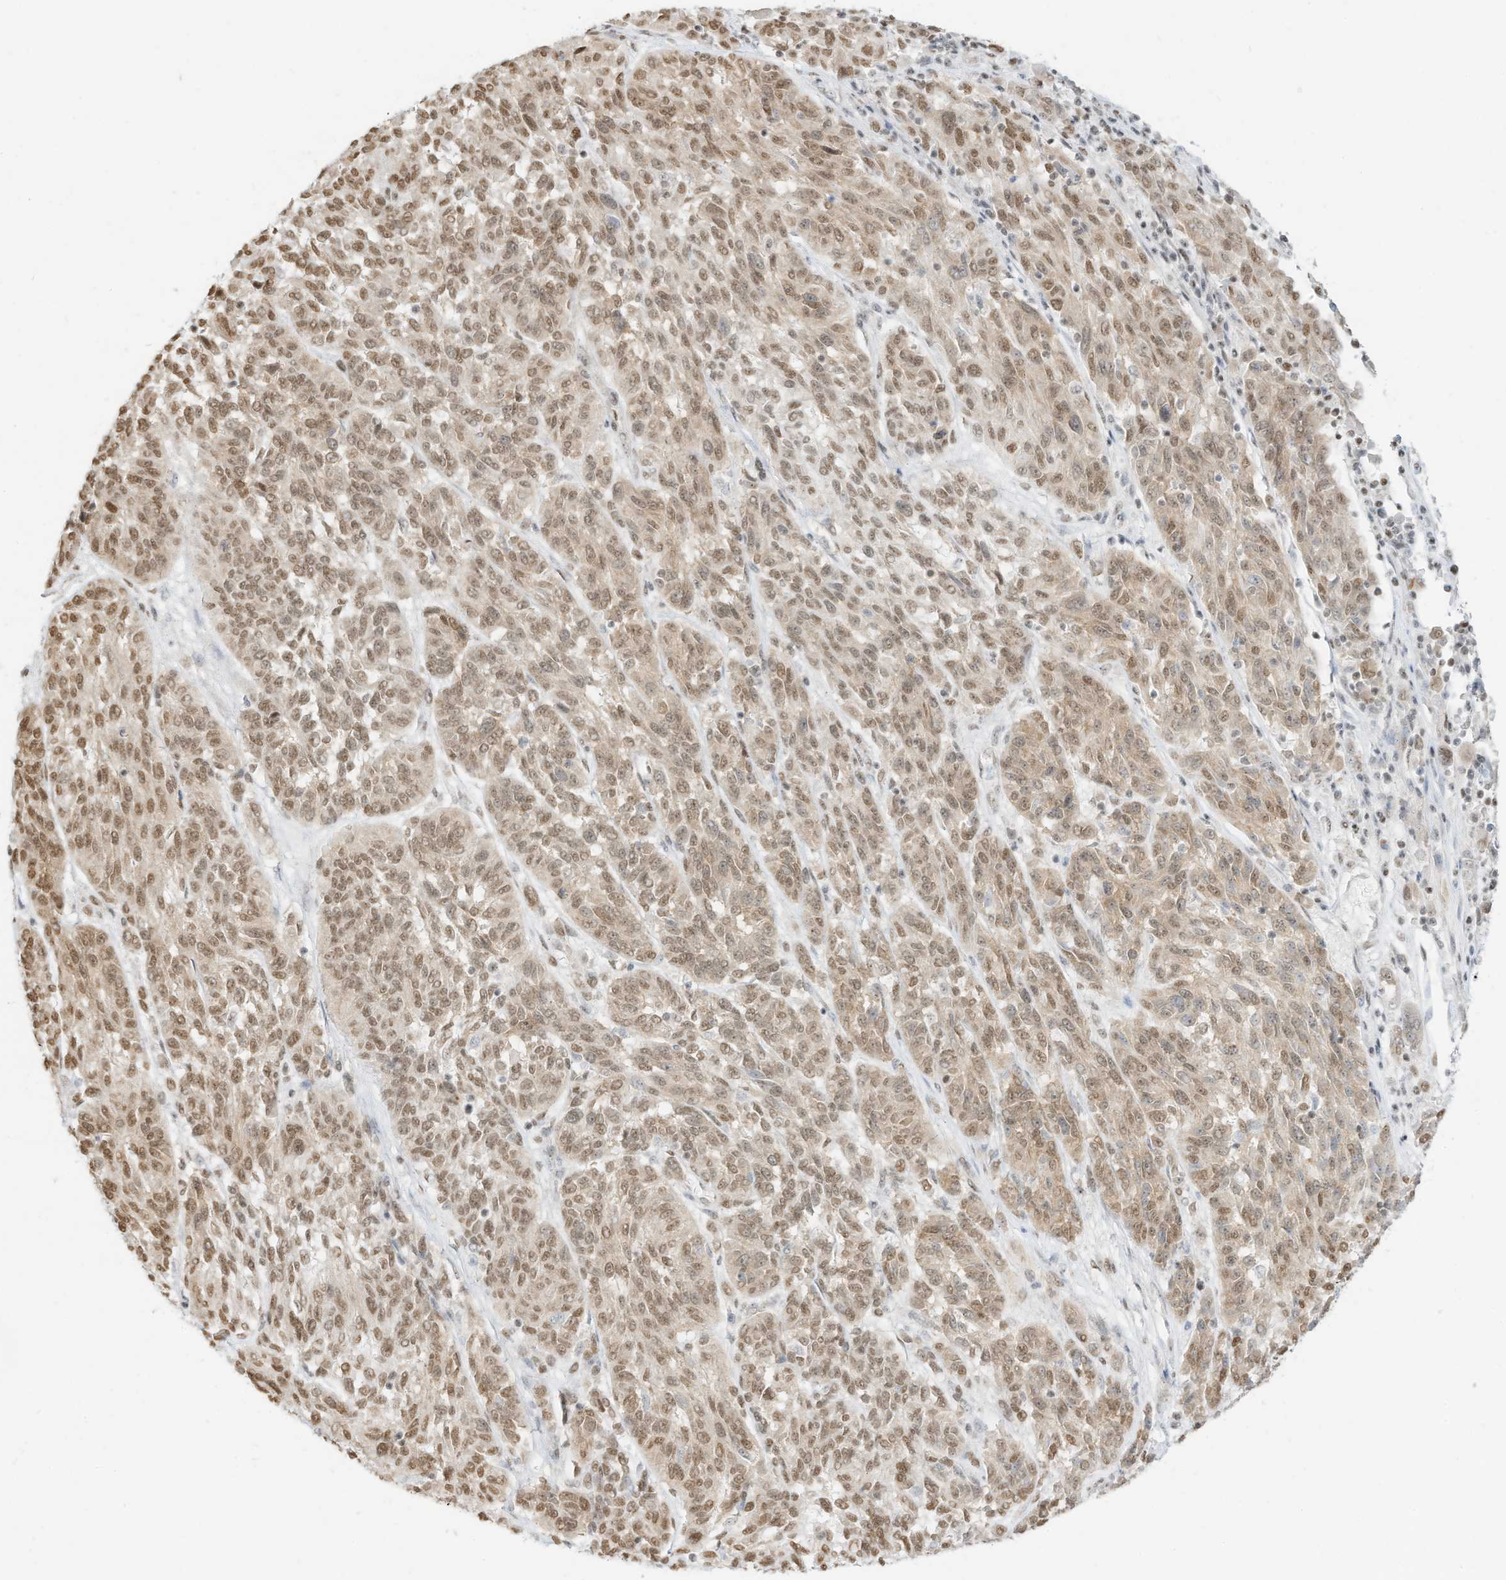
{"staining": {"intensity": "moderate", "quantity": ">75%", "location": "nuclear"}, "tissue": "melanoma", "cell_type": "Tumor cells", "image_type": "cancer", "snomed": [{"axis": "morphology", "description": "Malignant melanoma, NOS"}, {"axis": "topography", "description": "Skin"}], "caption": "Moderate nuclear protein positivity is appreciated in about >75% of tumor cells in melanoma.", "gene": "NHSL1", "patient": {"sex": "male", "age": 53}}